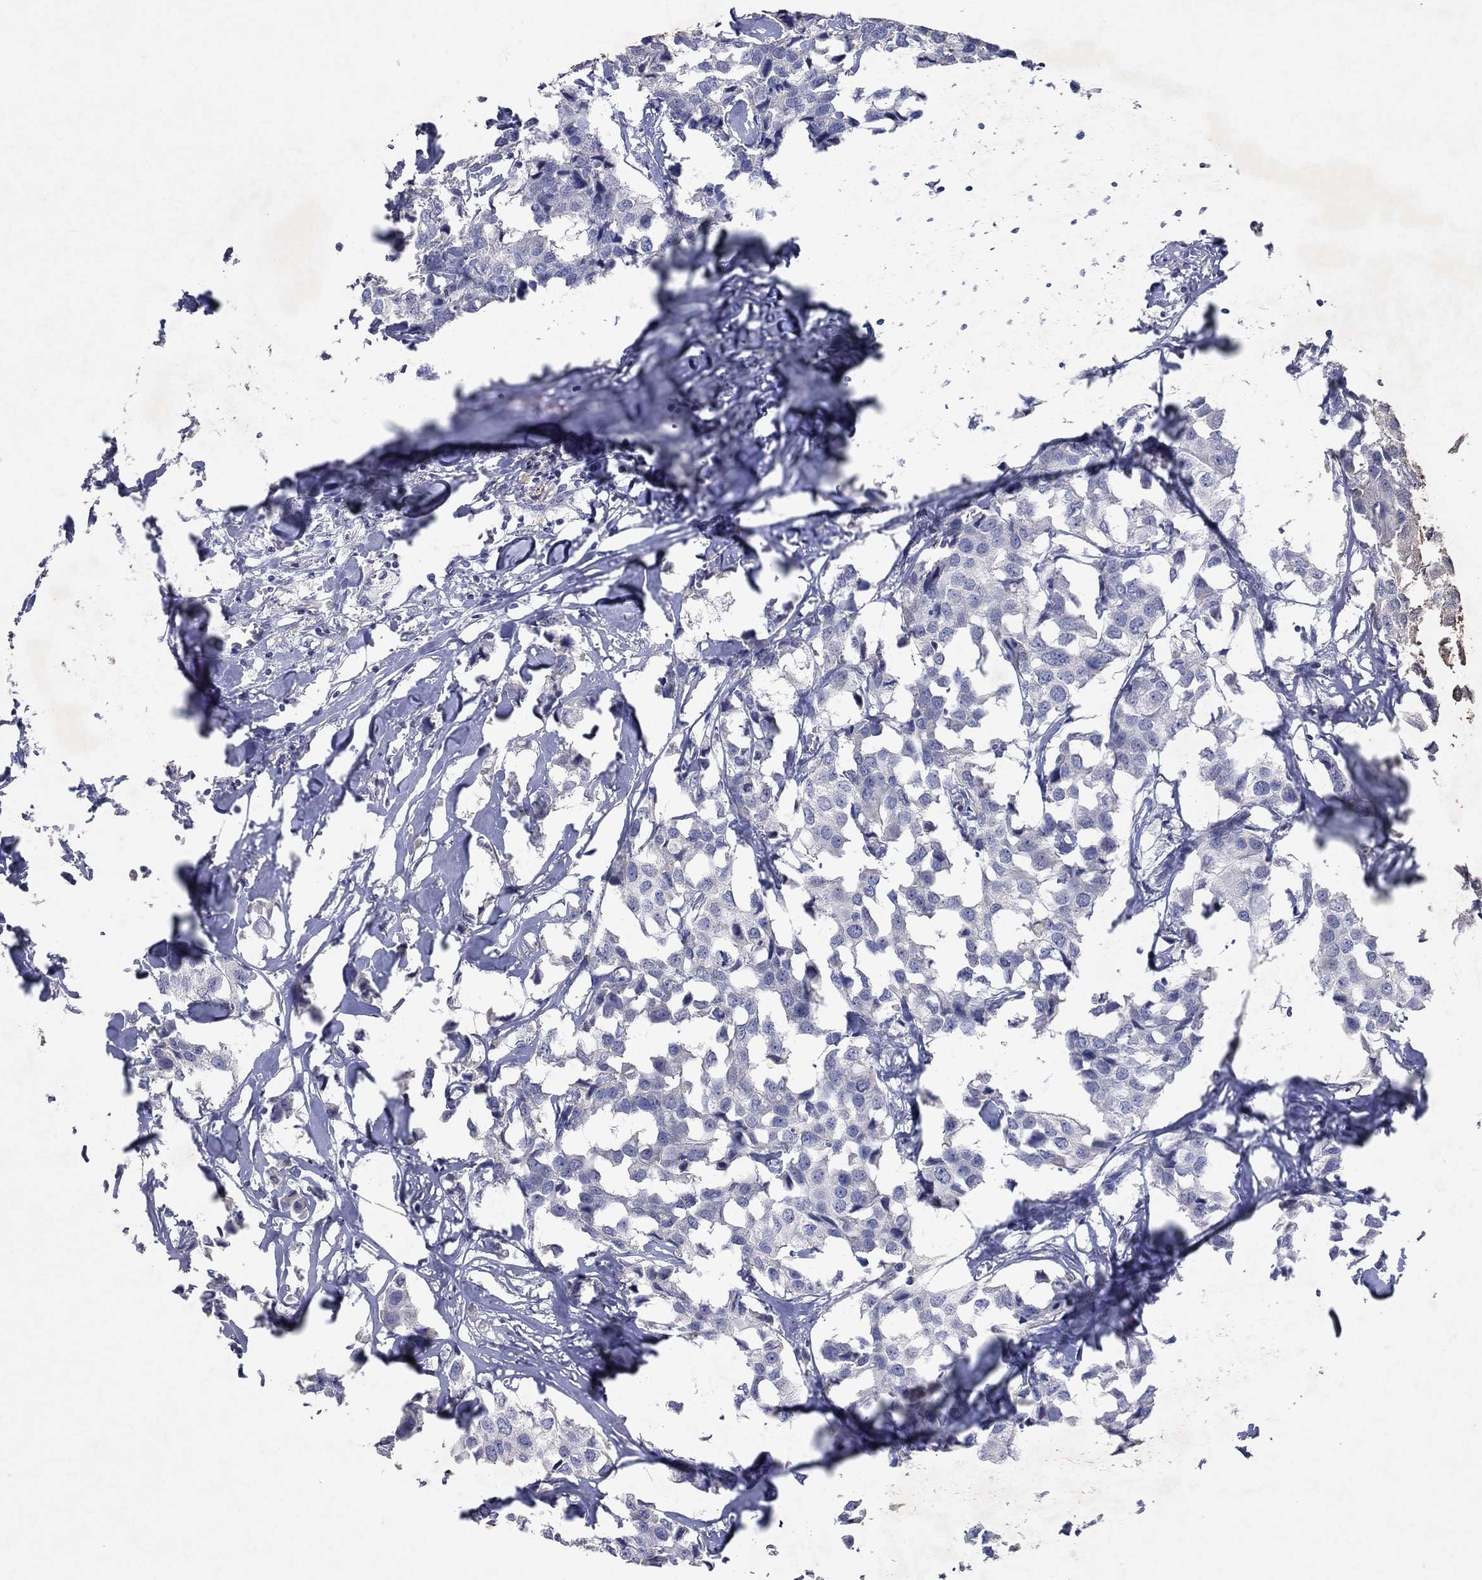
{"staining": {"intensity": "negative", "quantity": "none", "location": "none"}, "tissue": "breast cancer", "cell_type": "Tumor cells", "image_type": "cancer", "snomed": [{"axis": "morphology", "description": "Duct carcinoma"}, {"axis": "topography", "description": "Breast"}], "caption": "Immunohistochemical staining of breast cancer exhibits no significant staining in tumor cells. (Stains: DAB immunohistochemistry with hematoxylin counter stain, Microscopy: brightfield microscopy at high magnification).", "gene": "KRT40", "patient": {"sex": "female", "age": 80}}